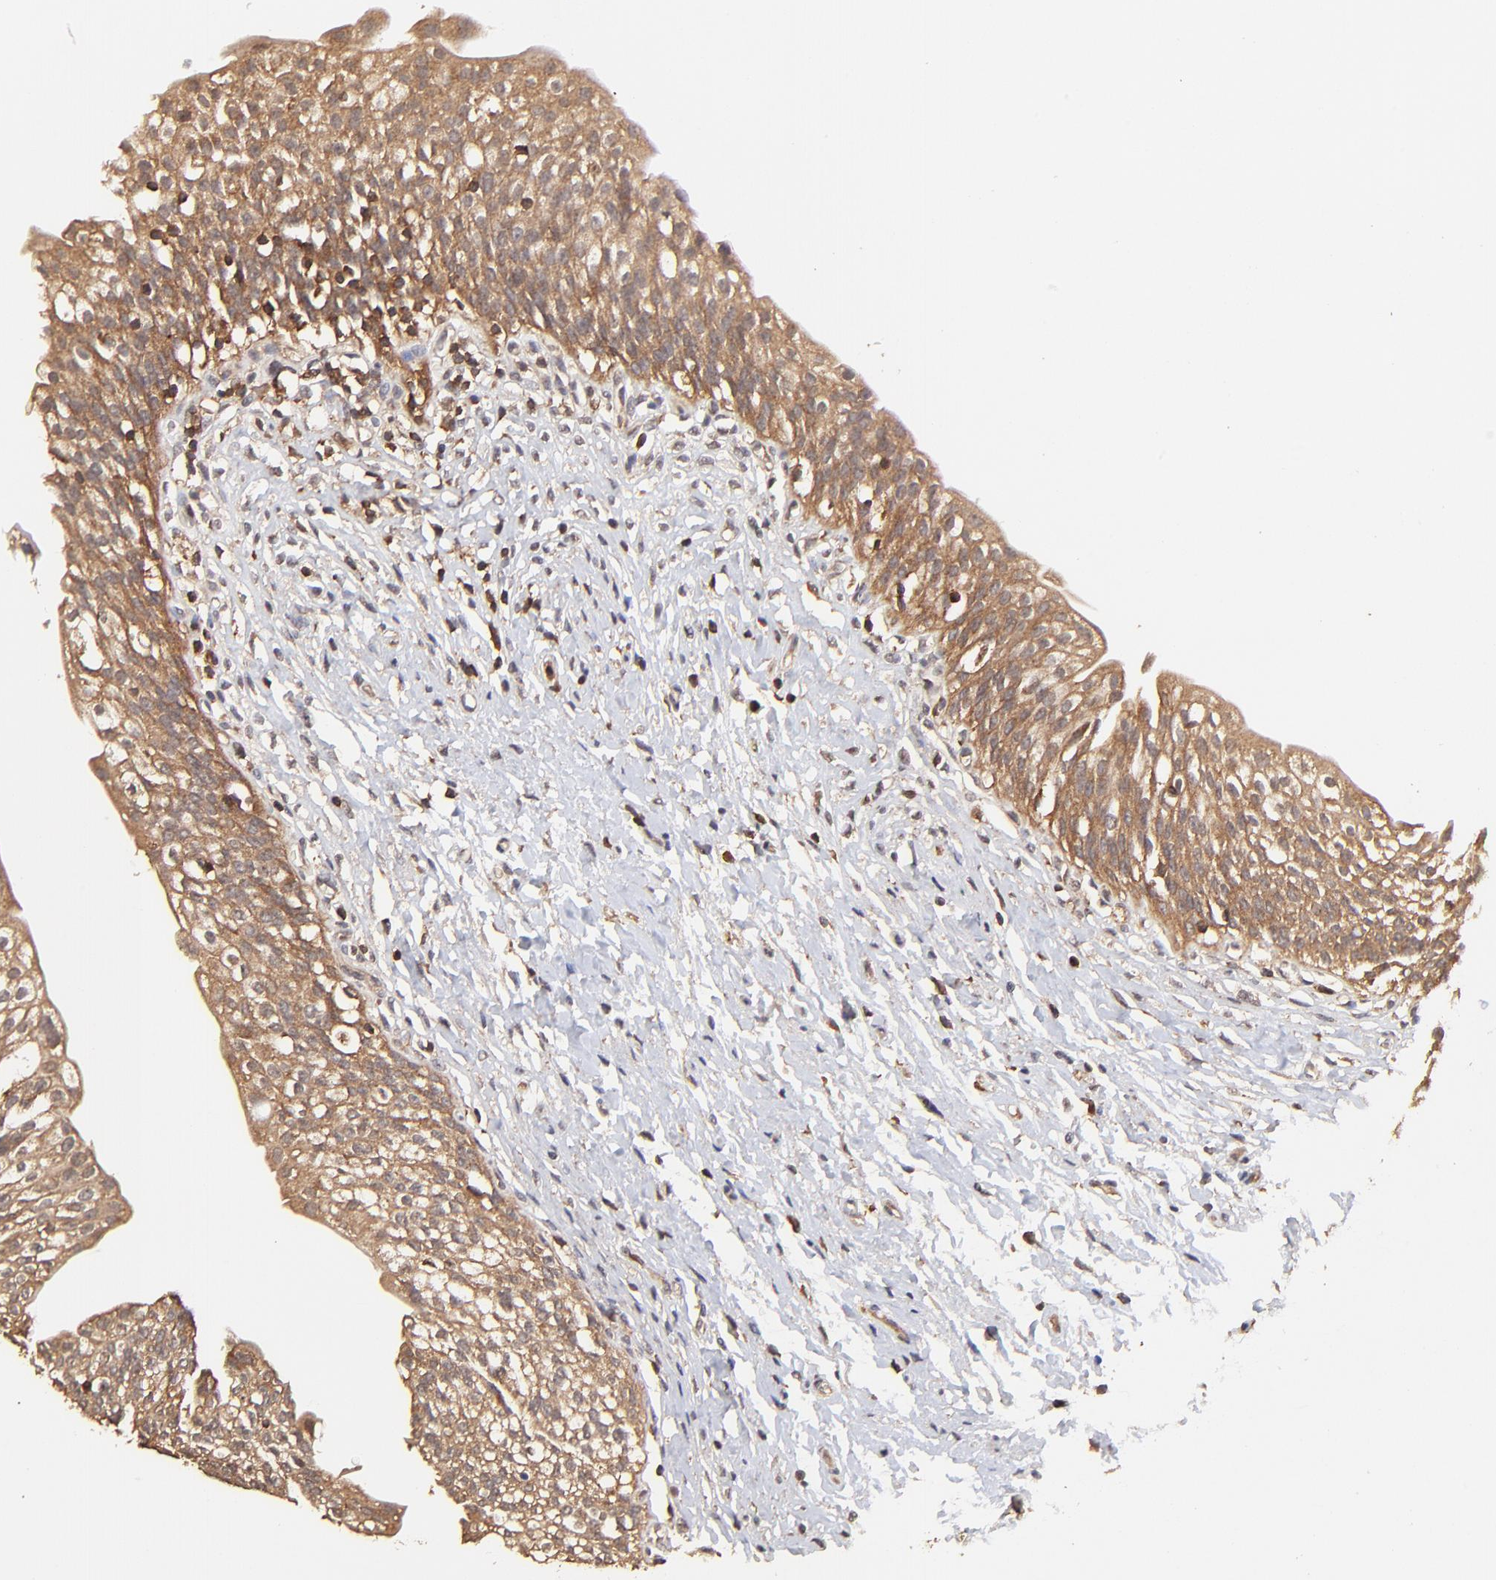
{"staining": {"intensity": "strong", "quantity": ">75%", "location": "cytoplasmic/membranous"}, "tissue": "urinary bladder", "cell_type": "Urothelial cells", "image_type": "normal", "snomed": [{"axis": "morphology", "description": "Normal tissue, NOS"}, {"axis": "topography", "description": "Urinary bladder"}], "caption": "A high-resolution histopathology image shows IHC staining of benign urinary bladder, which demonstrates strong cytoplasmic/membranous positivity in about >75% of urothelial cells.", "gene": "STON2", "patient": {"sex": "female", "age": 80}}